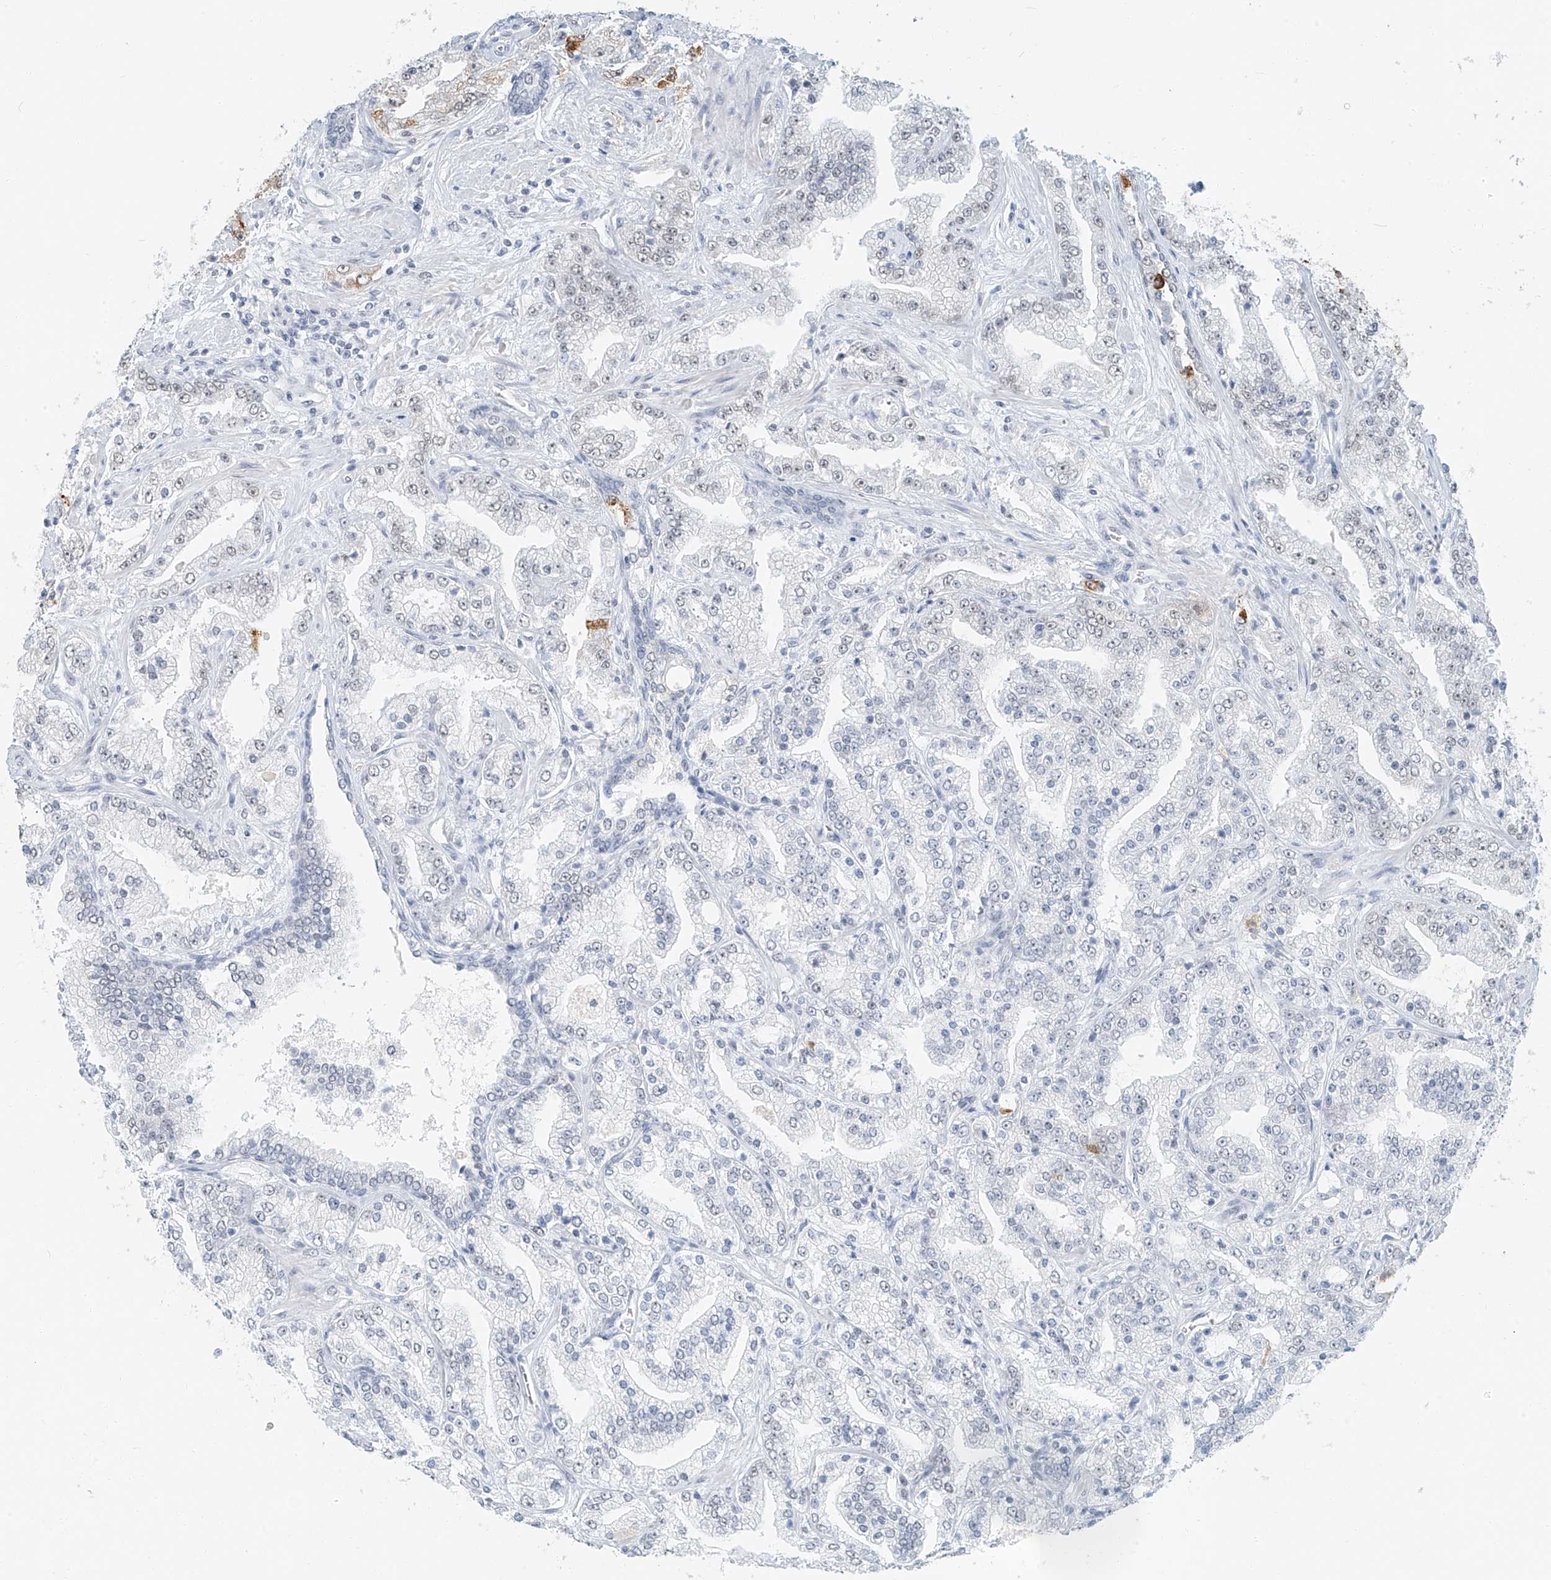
{"staining": {"intensity": "negative", "quantity": "none", "location": "none"}, "tissue": "prostate cancer", "cell_type": "Tumor cells", "image_type": "cancer", "snomed": [{"axis": "morphology", "description": "Adenocarcinoma, High grade"}, {"axis": "topography", "description": "Prostate"}], "caption": "Tumor cells show no significant protein expression in adenocarcinoma (high-grade) (prostate).", "gene": "PGC", "patient": {"sex": "male", "age": 64}}